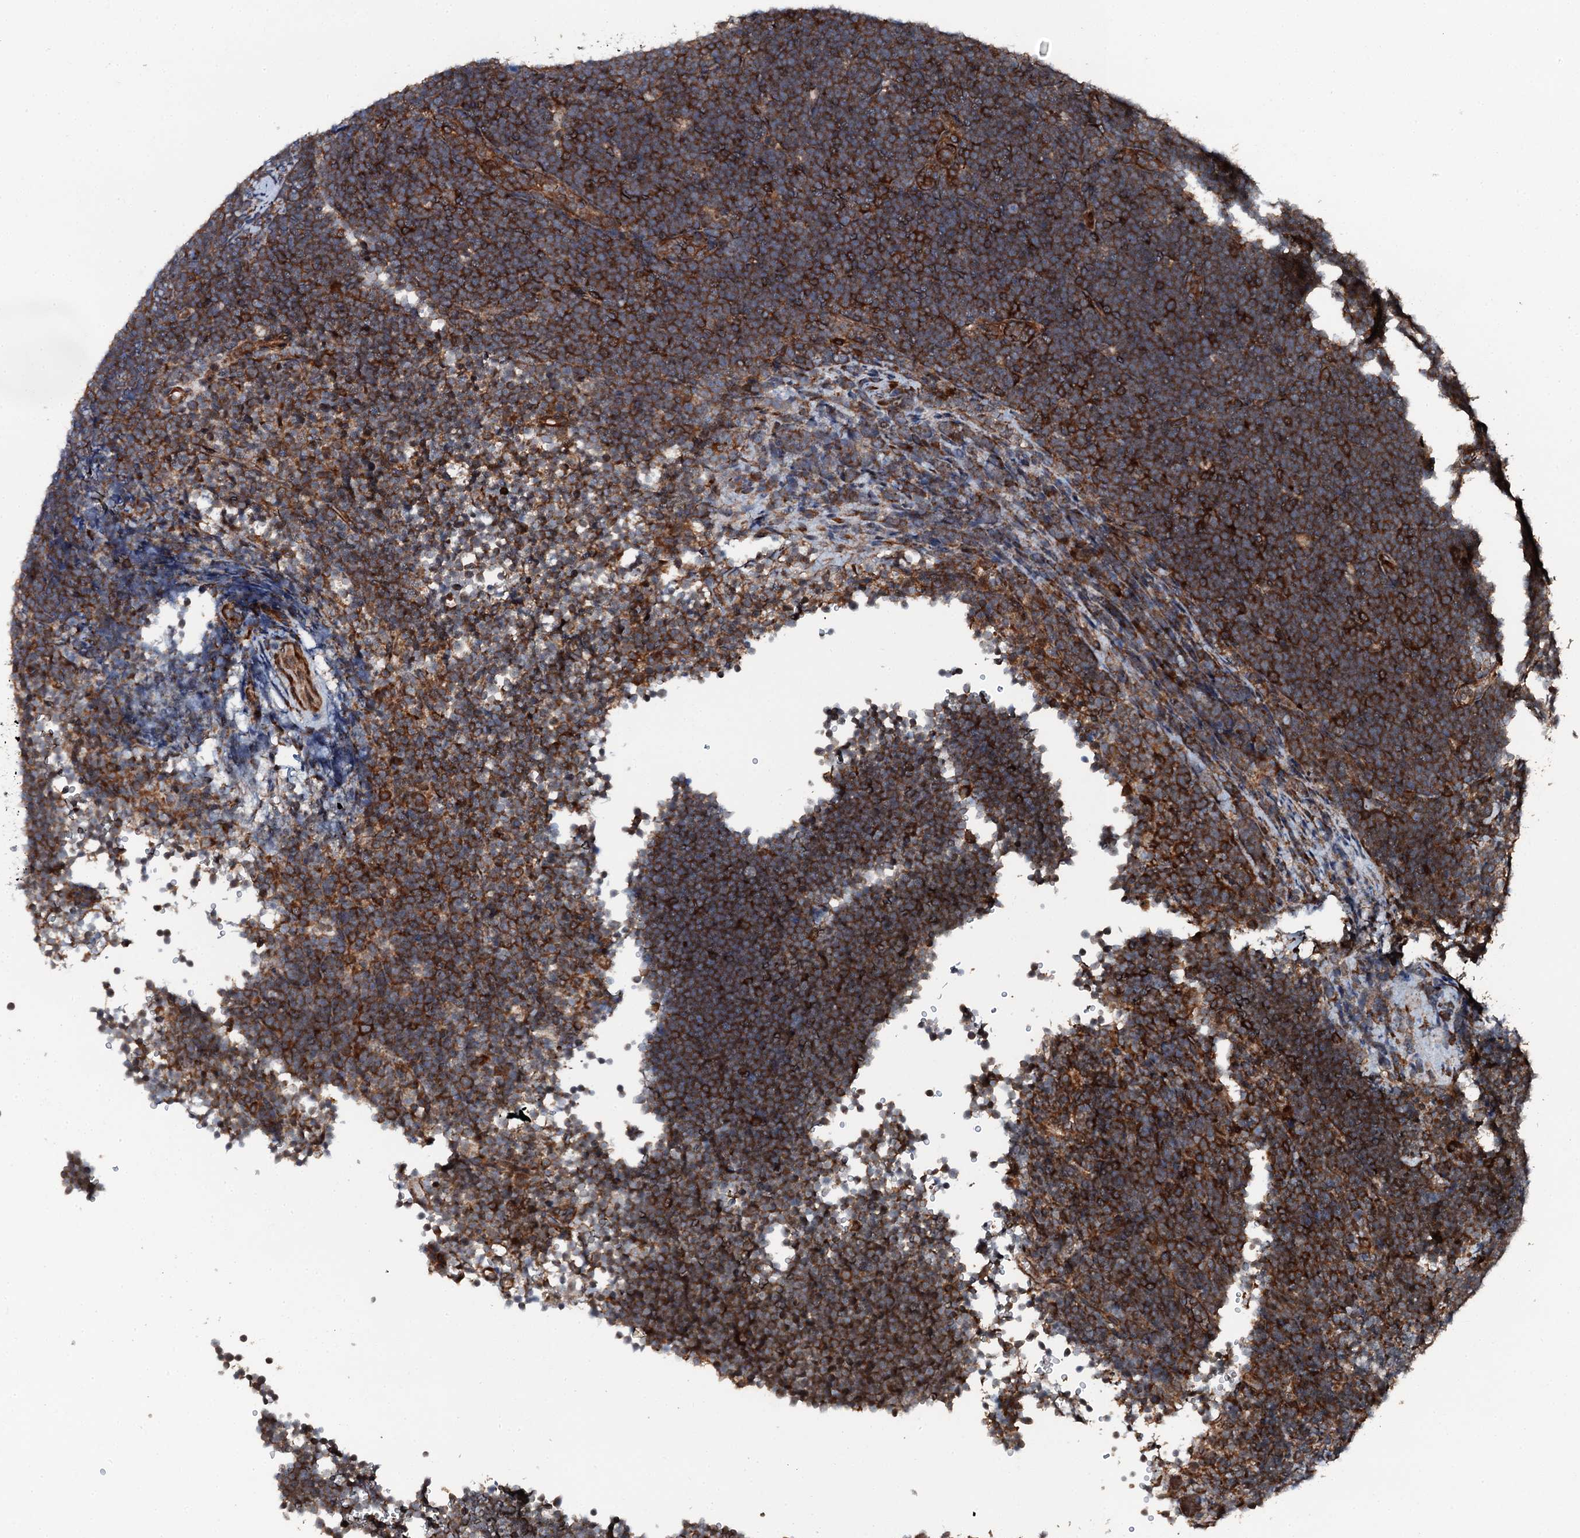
{"staining": {"intensity": "strong", "quantity": ">75%", "location": "cytoplasmic/membranous"}, "tissue": "lymphoma", "cell_type": "Tumor cells", "image_type": "cancer", "snomed": [{"axis": "morphology", "description": "Malignant lymphoma, non-Hodgkin's type, High grade"}, {"axis": "topography", "description": "Lymph node"}], "caption": "Malignant lymphoma, non-Hodgkin's type (high-grade) tissue shows strong cytoplasmic/membranous positivity in approximately >75% of tumor cells", "gene": "EDC4", "patient": {"sex": "male", "age": 13}}